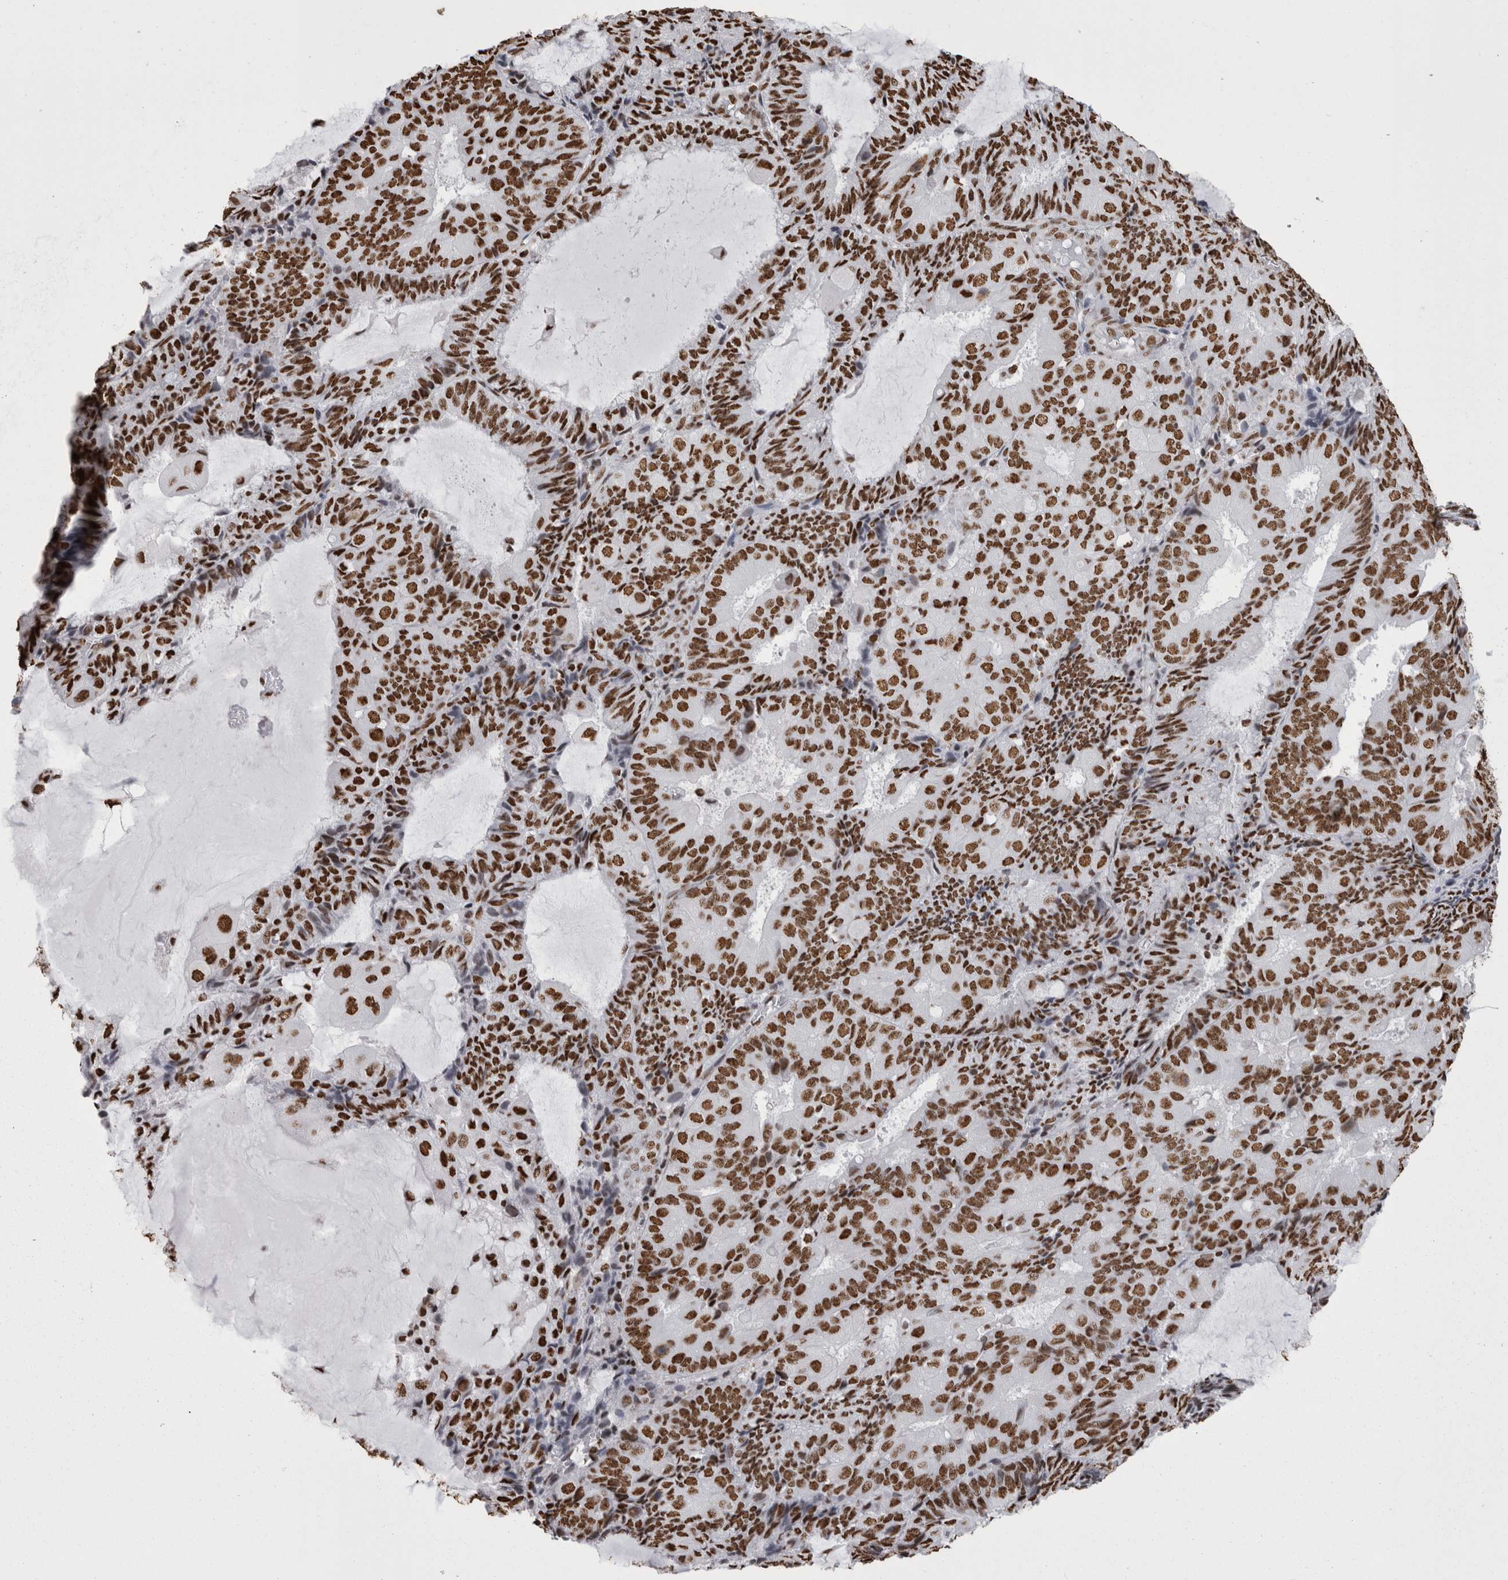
{"staining": {"intensity": "strong", "quantity": ">75%", "location": "nuclear"}, "tissue": "endometrial cancer", "cell_type": "Tumor cells", "image_type": "cancer", "snomed": [{"axis": "morphology", "description": "Adenocarcinoma, NOS"}, {"axis": "topography", "description": "Endometrium"}], "caption": "High-magnification brightfield microscopy of endometrial cancer stained with DAB (brown) and counterstained with hematoxylin (blue). tumor cells exhibit strong nuclear positivity is identified in about>75% of cells. (Stains: DAB (3,3'-diaminobenzidine) in brown, nuclei in blue, Microscopy: brightfield microscopy at high magnification).", "gene": "HNRNPM", "patient": {"sex": "female", "age": 81}}